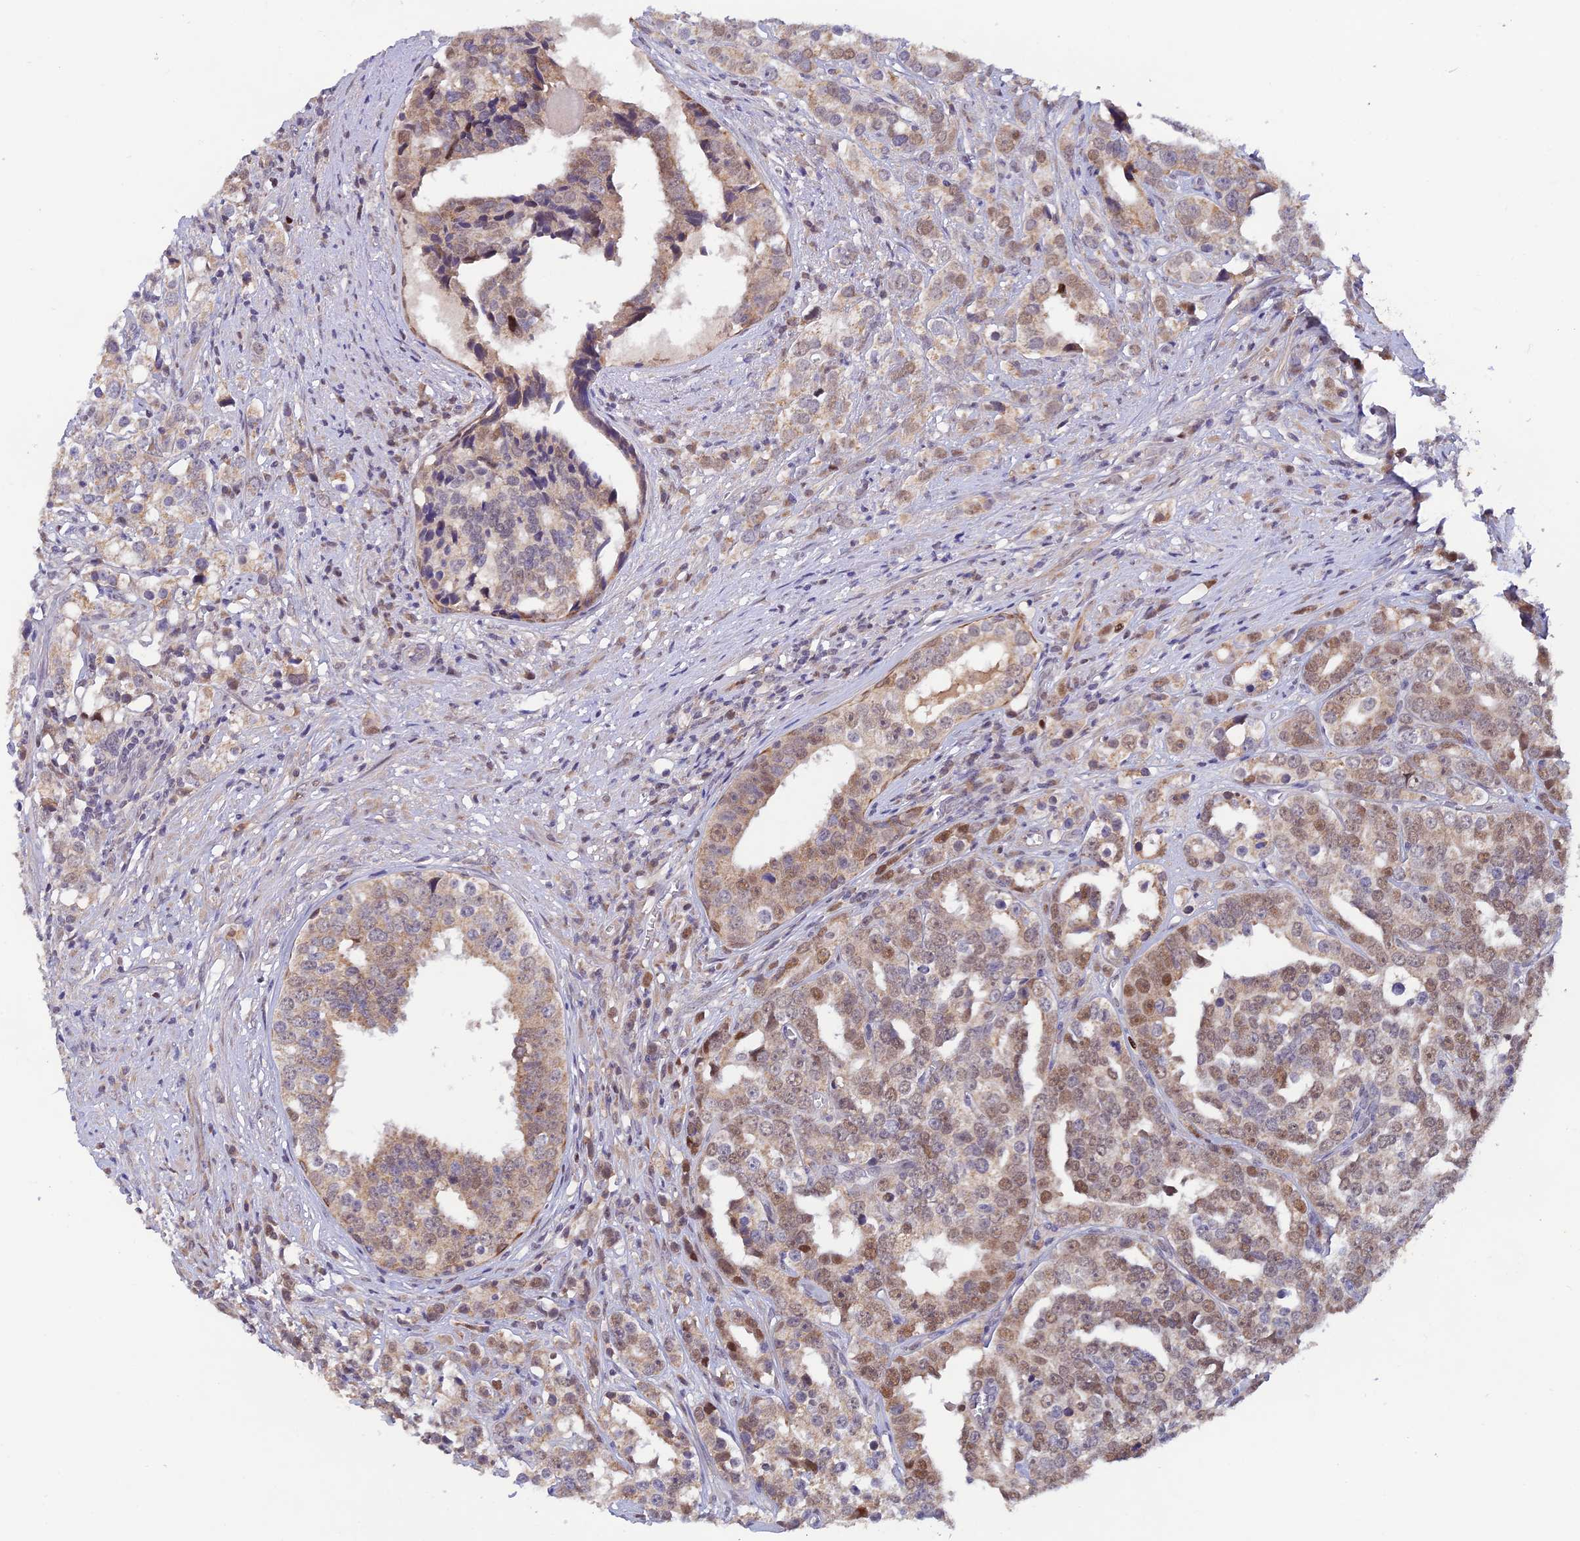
{"staining": {"intensity": "moderate", "quantity": "25%-75%", "location": "nuclear"}, "tissue": "prostate cancer", "cell_type": "Tumor cells", "image_type": "cancer", "snomed": [{"axis": "morphology", "description": "Adenocarcinoma, High grade"}, {"axis": "topography", "description": "Prostate"}], "caption": "Prostate cancer stained for a protein (brown) shows moderate nuclear positive positivity in about 25%-75% of tumor cells.", "gene": "FASTKD5", "patient": {"sex": "male", "age": 71}}